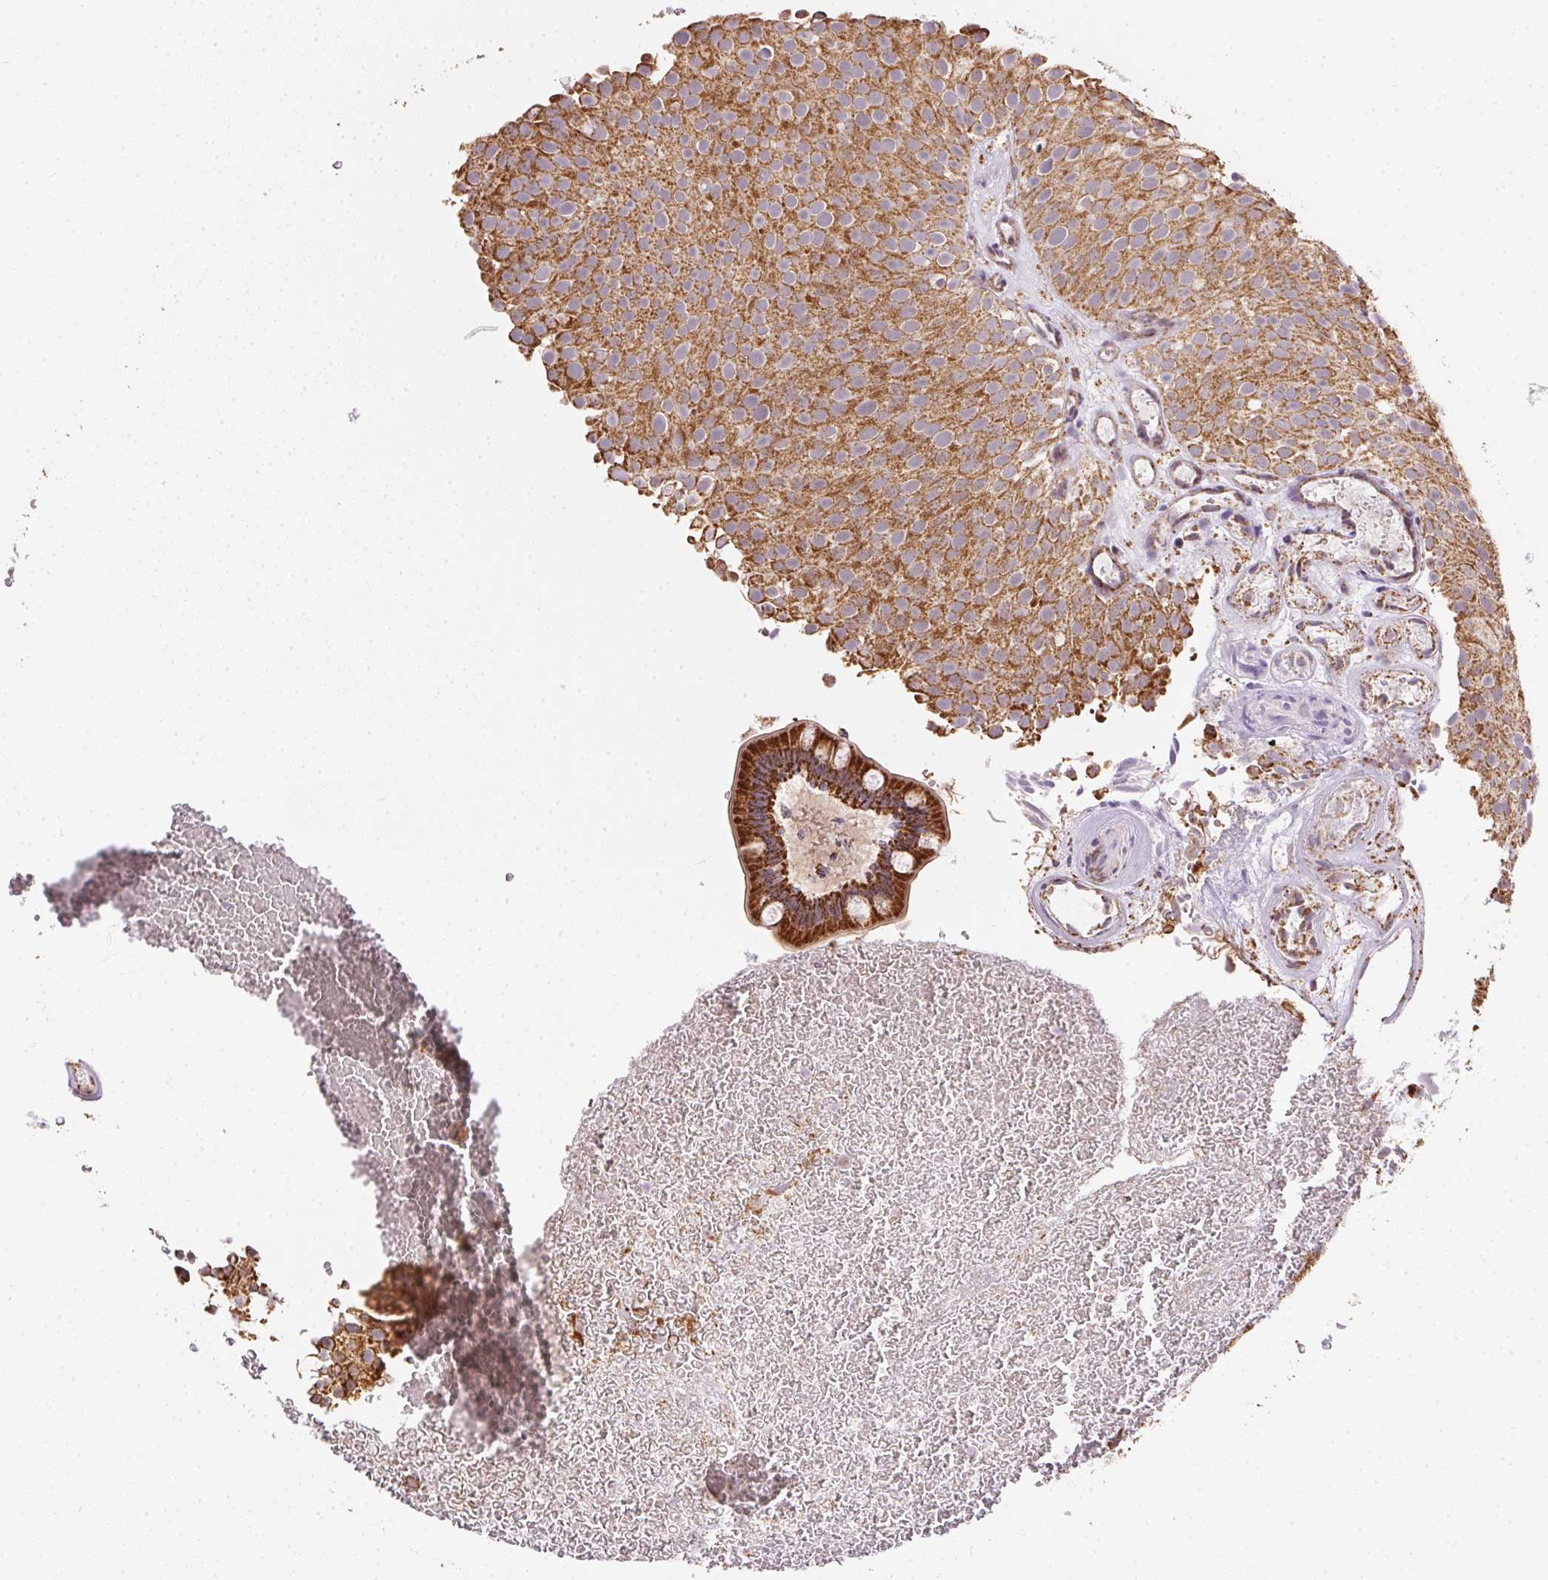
{"staining": {"intensity": "strong", "quantity": ">75%", "location": "cytoplasmic/membranous"}, "tissue": "urothelial cancer", "cell_type": "Tumor cells", "image_type": "cancer", "snomed": [{"axis": "morphology", "description": "Urothelial carcinoma, Low grade"}, {"axis": "topography", "description": "Urinary bladder"}], "caption": "Low-grade urothelial carcinoma tissue exhibits strong cytoplasmic/membranous staining in approximately >75% of tumor cells, visualized by immunohistochemistry. Using DAB (brown) and hematoxylin (blue) stains, captured at high magnification using brightfield microscopy.", "gene": "MAPK11", "patient": {"sex": "male", "age": 78}}